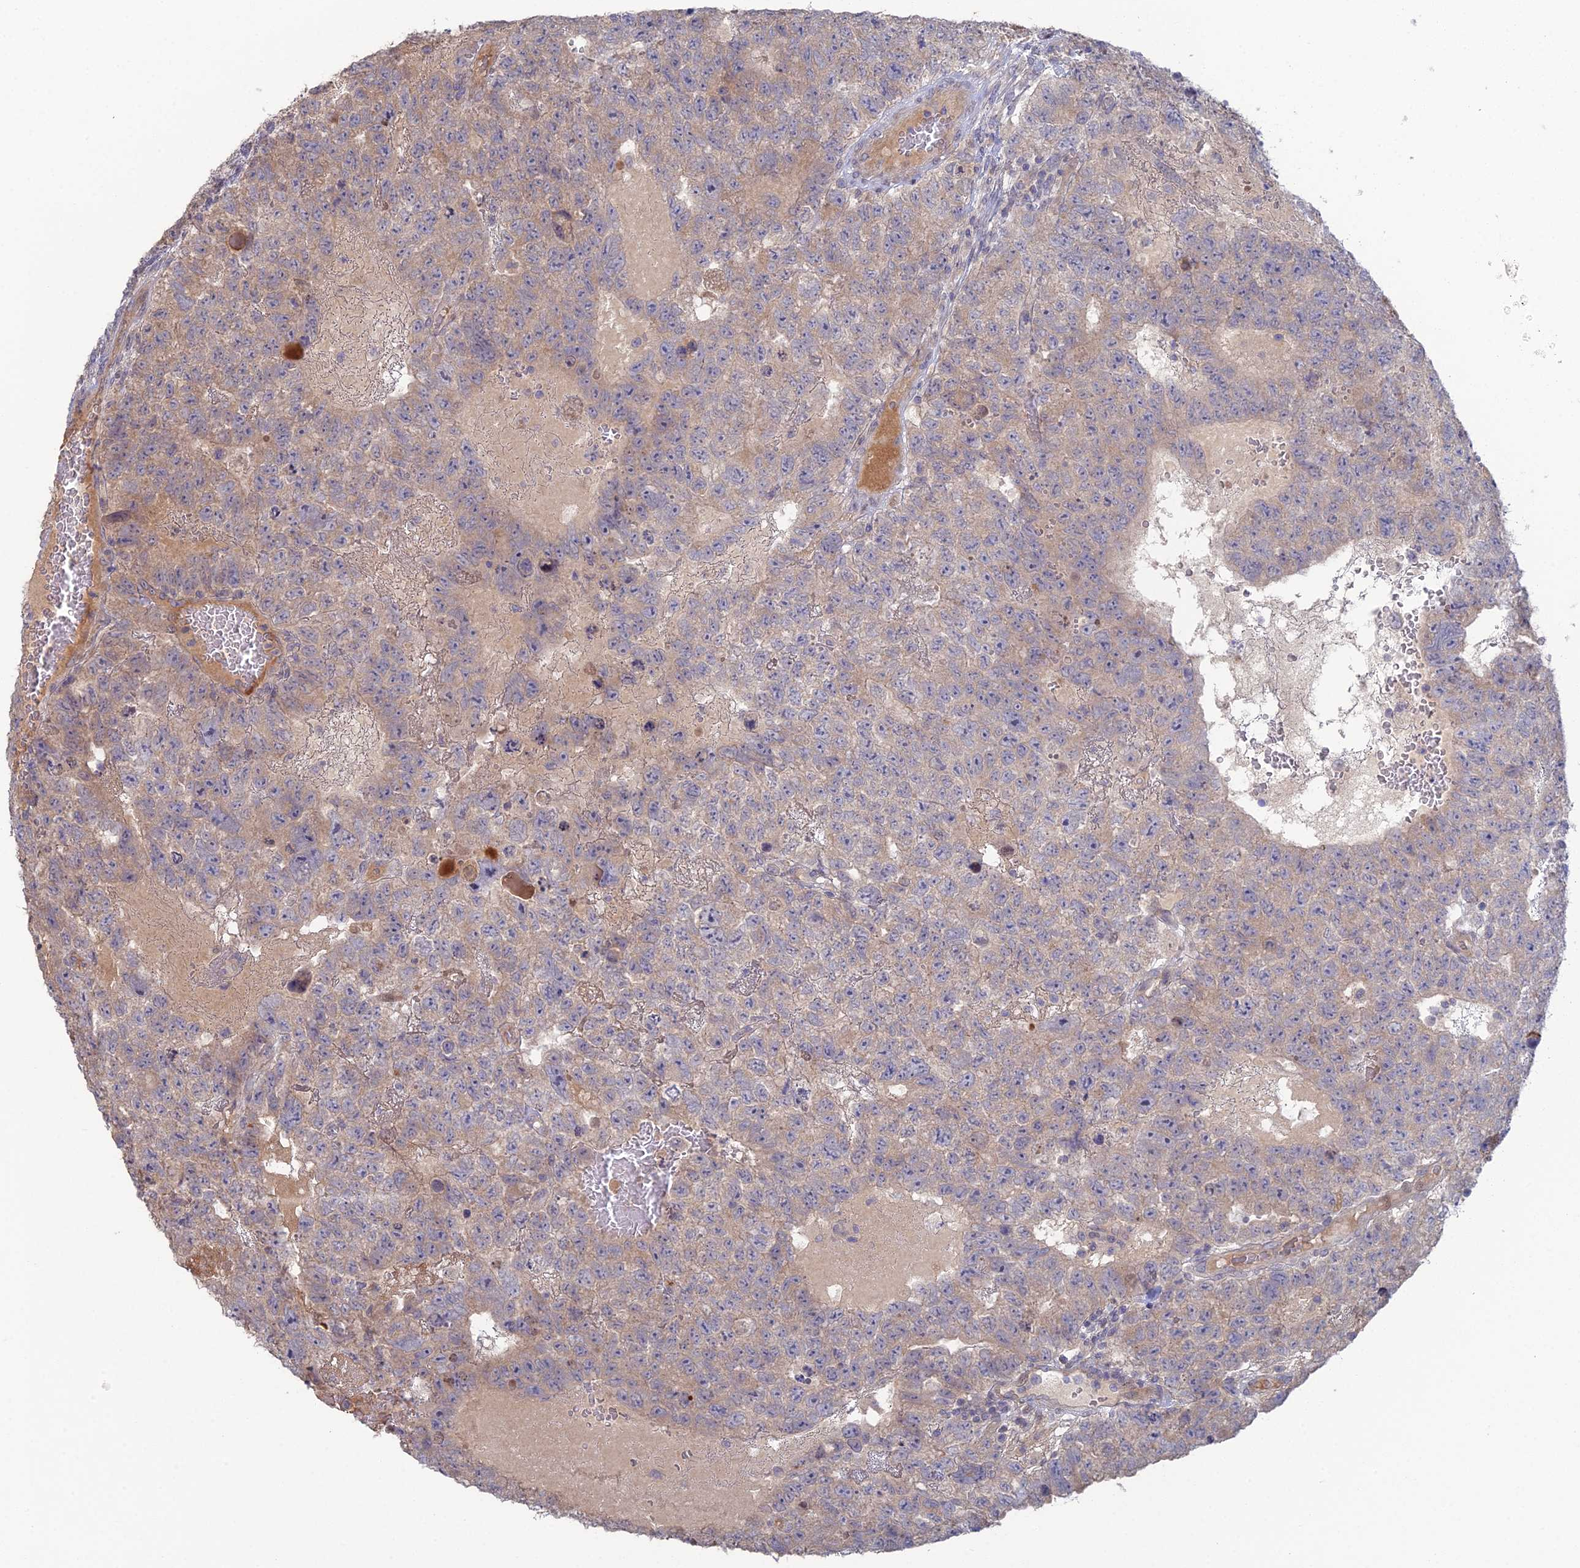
{"staining": {"intensity": "weak", "quantity": "<25%", "location": "cytoplasmic/membranous"}, "tissue": "testis cancer", "cell_type": "Tumor cells", "image_type": "cancer", "snomed": [{"axis": "morphology", "description": "Carcinoma, Embryonal, NOS"}, {"axis": "topography", "description": "Testis"}], "caption": "This photomicrograph is of testis cancer (embryonal carcinoma) stained with IHC to label a protein in brown with the nuclei are counter-stained blue. There is no staining in tumor cells.", "gene": "ARL16", "patient": {"sex": "male", "age": 26}}